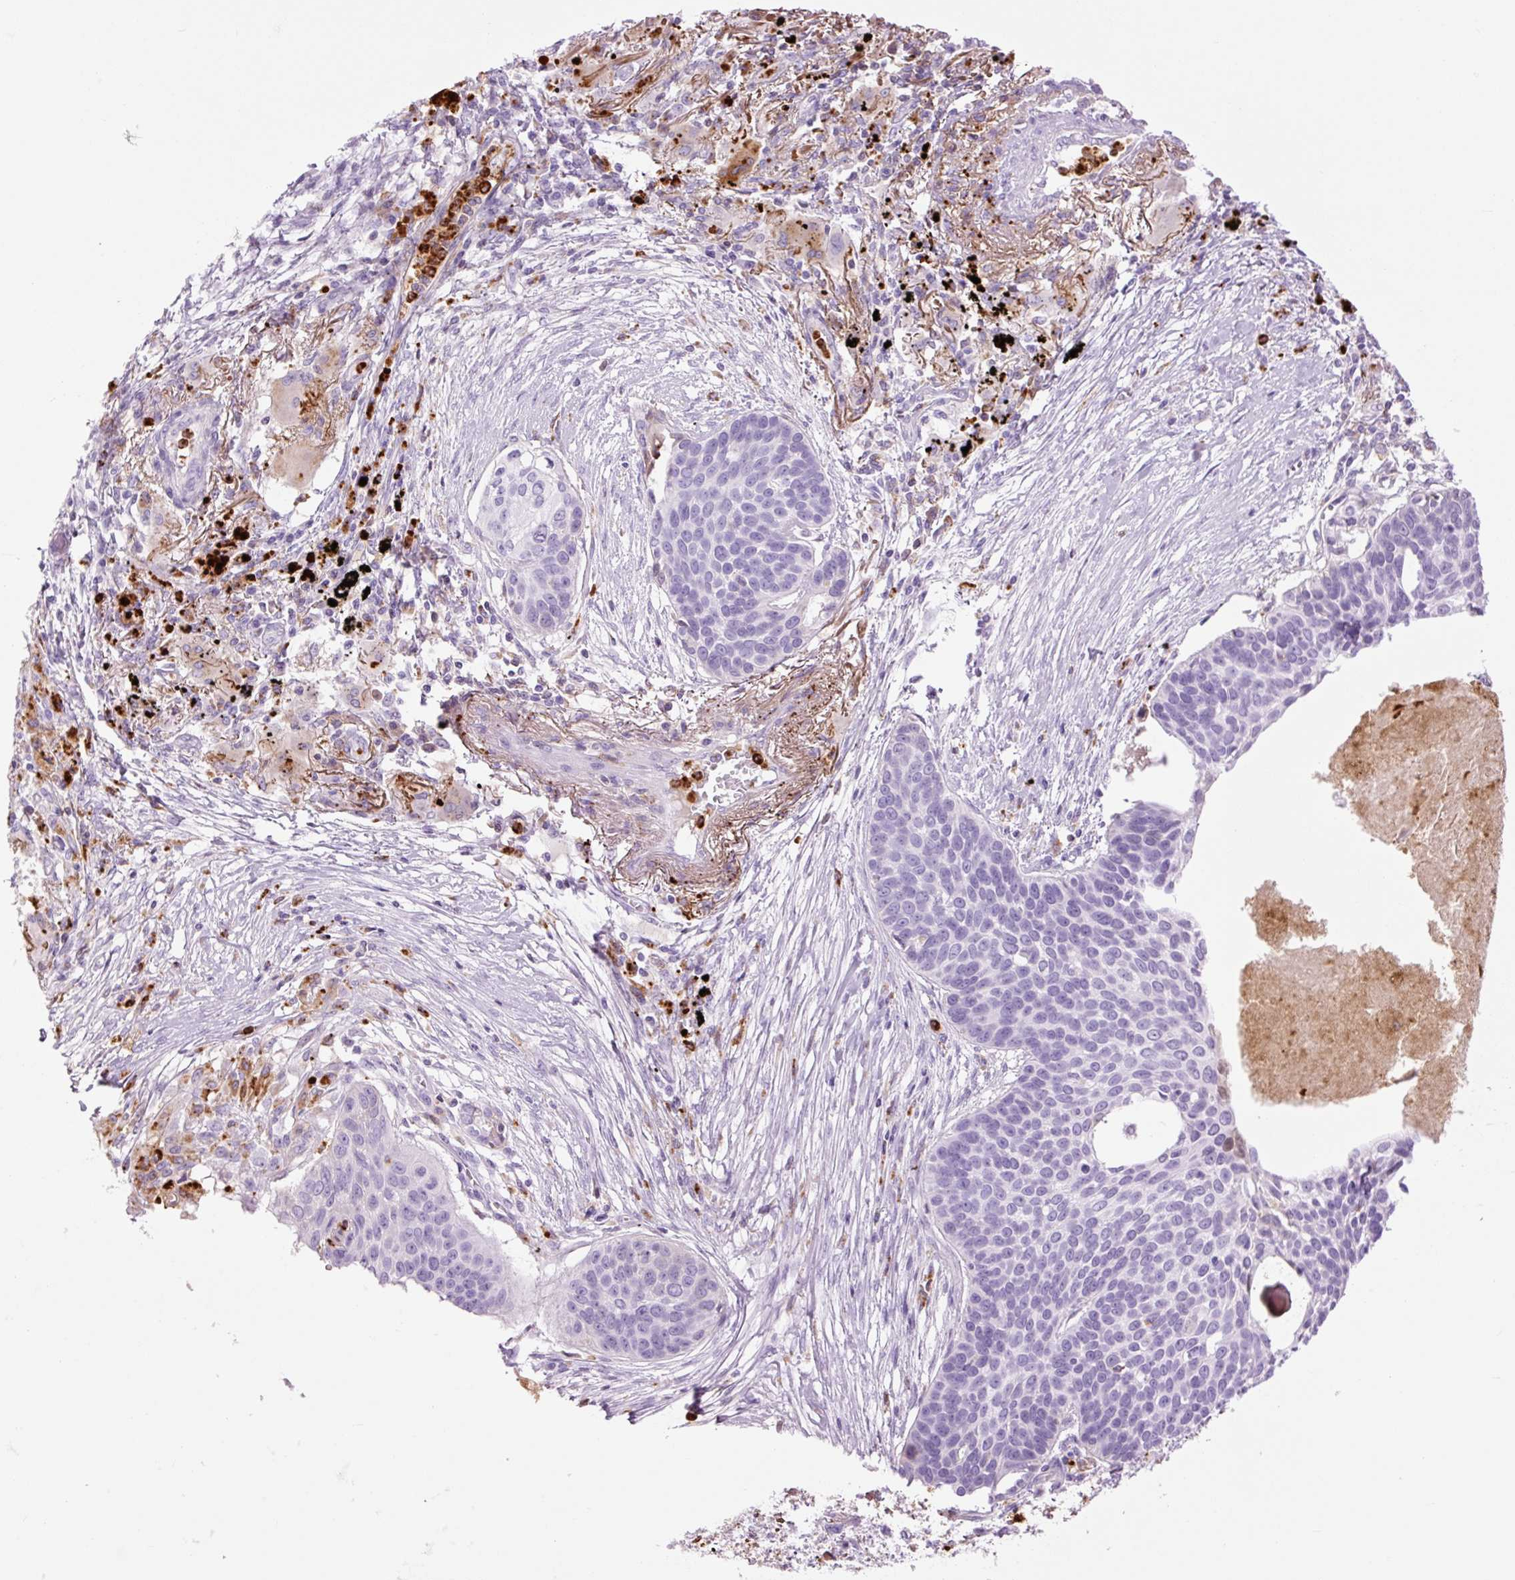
{"staining": {"intensity": "negative", "quantity": "none", "location": "none"}, "tissue": "lung cancer", "cell_type": "Tumor cells", "image_type": "cancer", "snomed": [{"axis": "morphology", "description": "Squamous cell carcinoma, NOS"}, {"axis": "topography", "description": "Lung"}], "caption": "Immunohistochemical staining of human lung cancer demonstrates no significant expression in tumor cells.", "gene": "LYZ", "patient": {"sex": "male", "age": 71}}